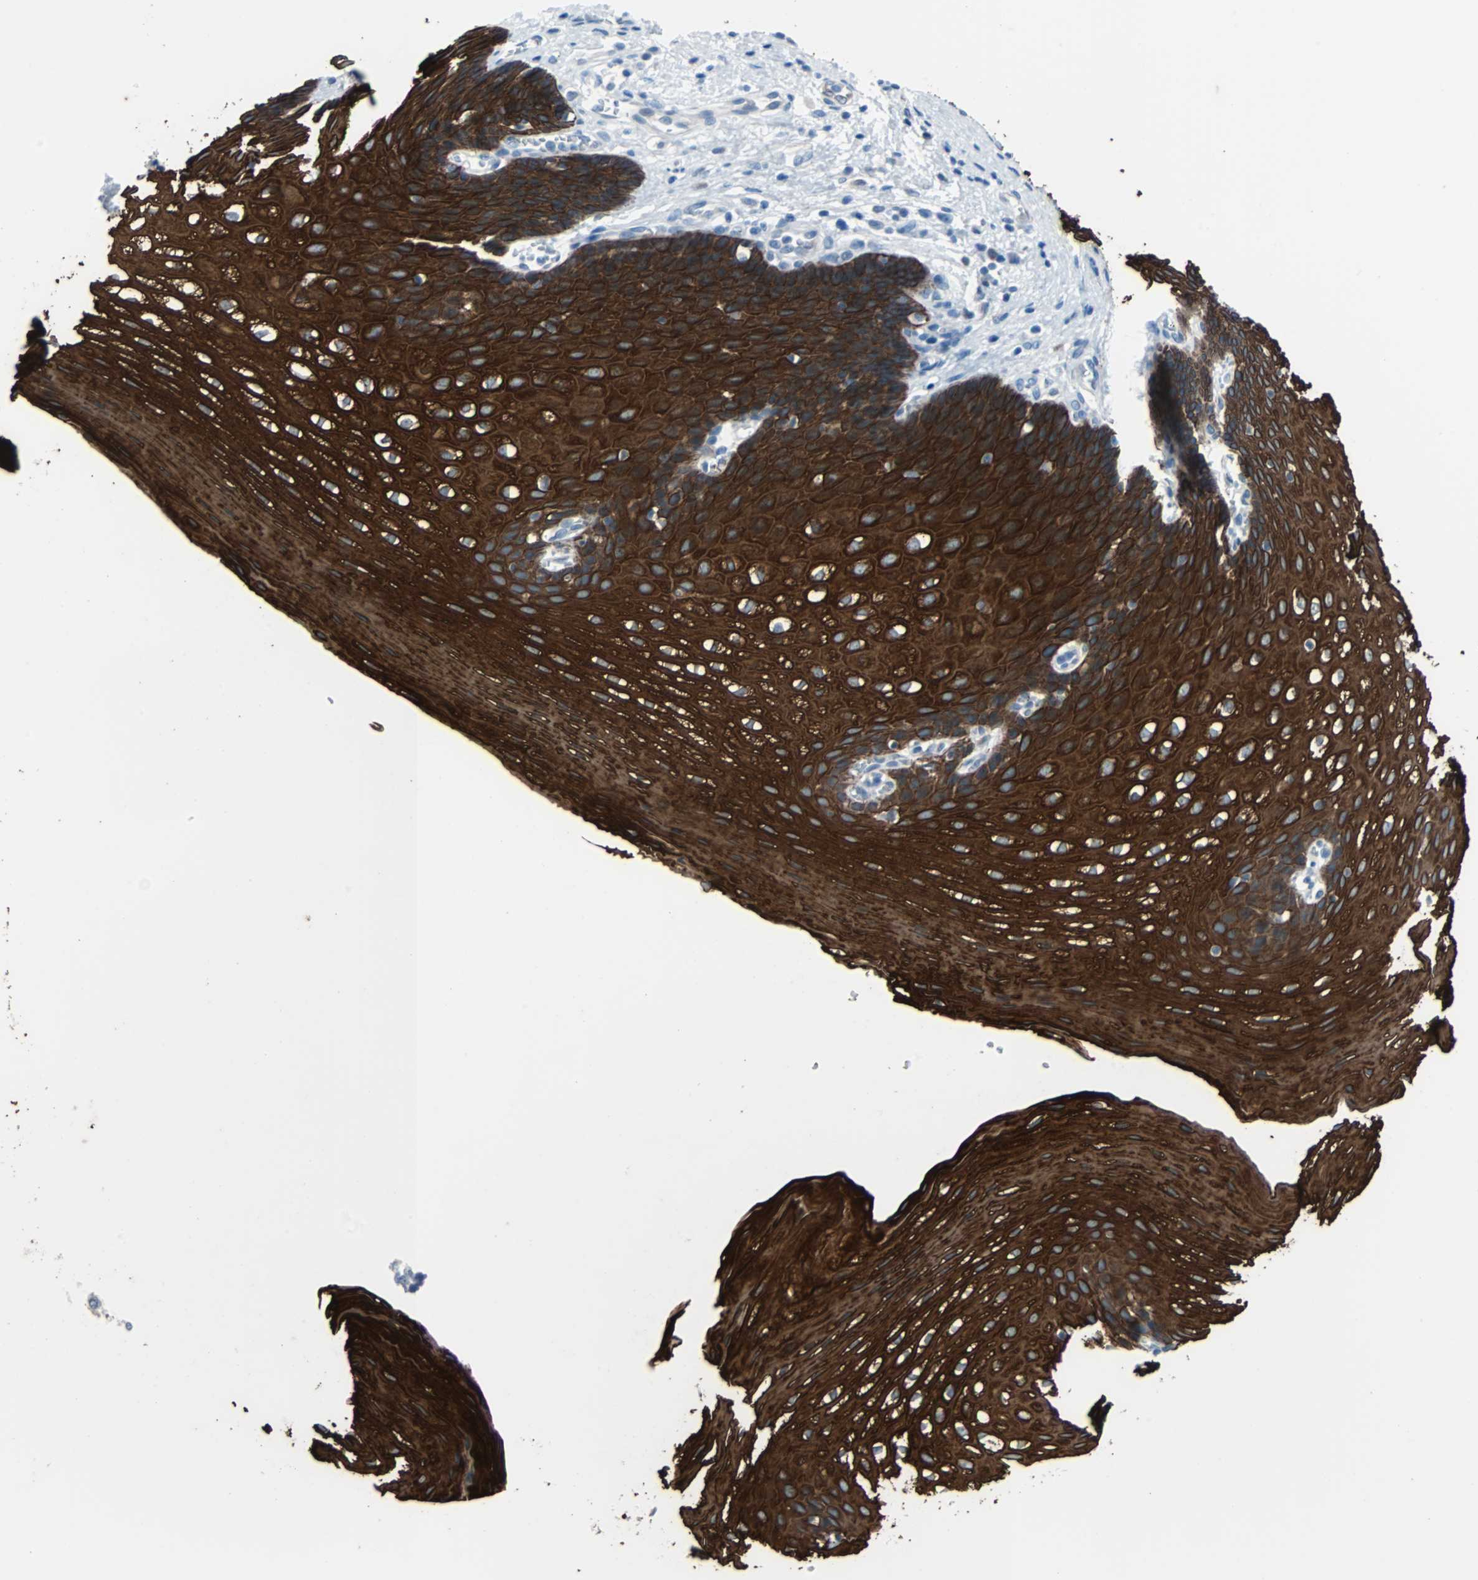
{"staining": {"intensity": "strong", "quantity": ">75%", "location": "cytoplasmic/membranous"}, "tissue": "esophagus", "cell_type": "Squamous epithelial cells", "image_type": "normal", "snomed": [{"axis": "morphology", "description": "Normal tissue, NOS"}, {"axis": "topography", "description": "Esophagus"}], "caption": "Human esophagus stained with a brown dye displays strong cytoplasmic/membranous positive positivity in about >75% of squamous epithelial cells.", "gene": "KRT7", "patient": {"sex": "male", "age": 48}}